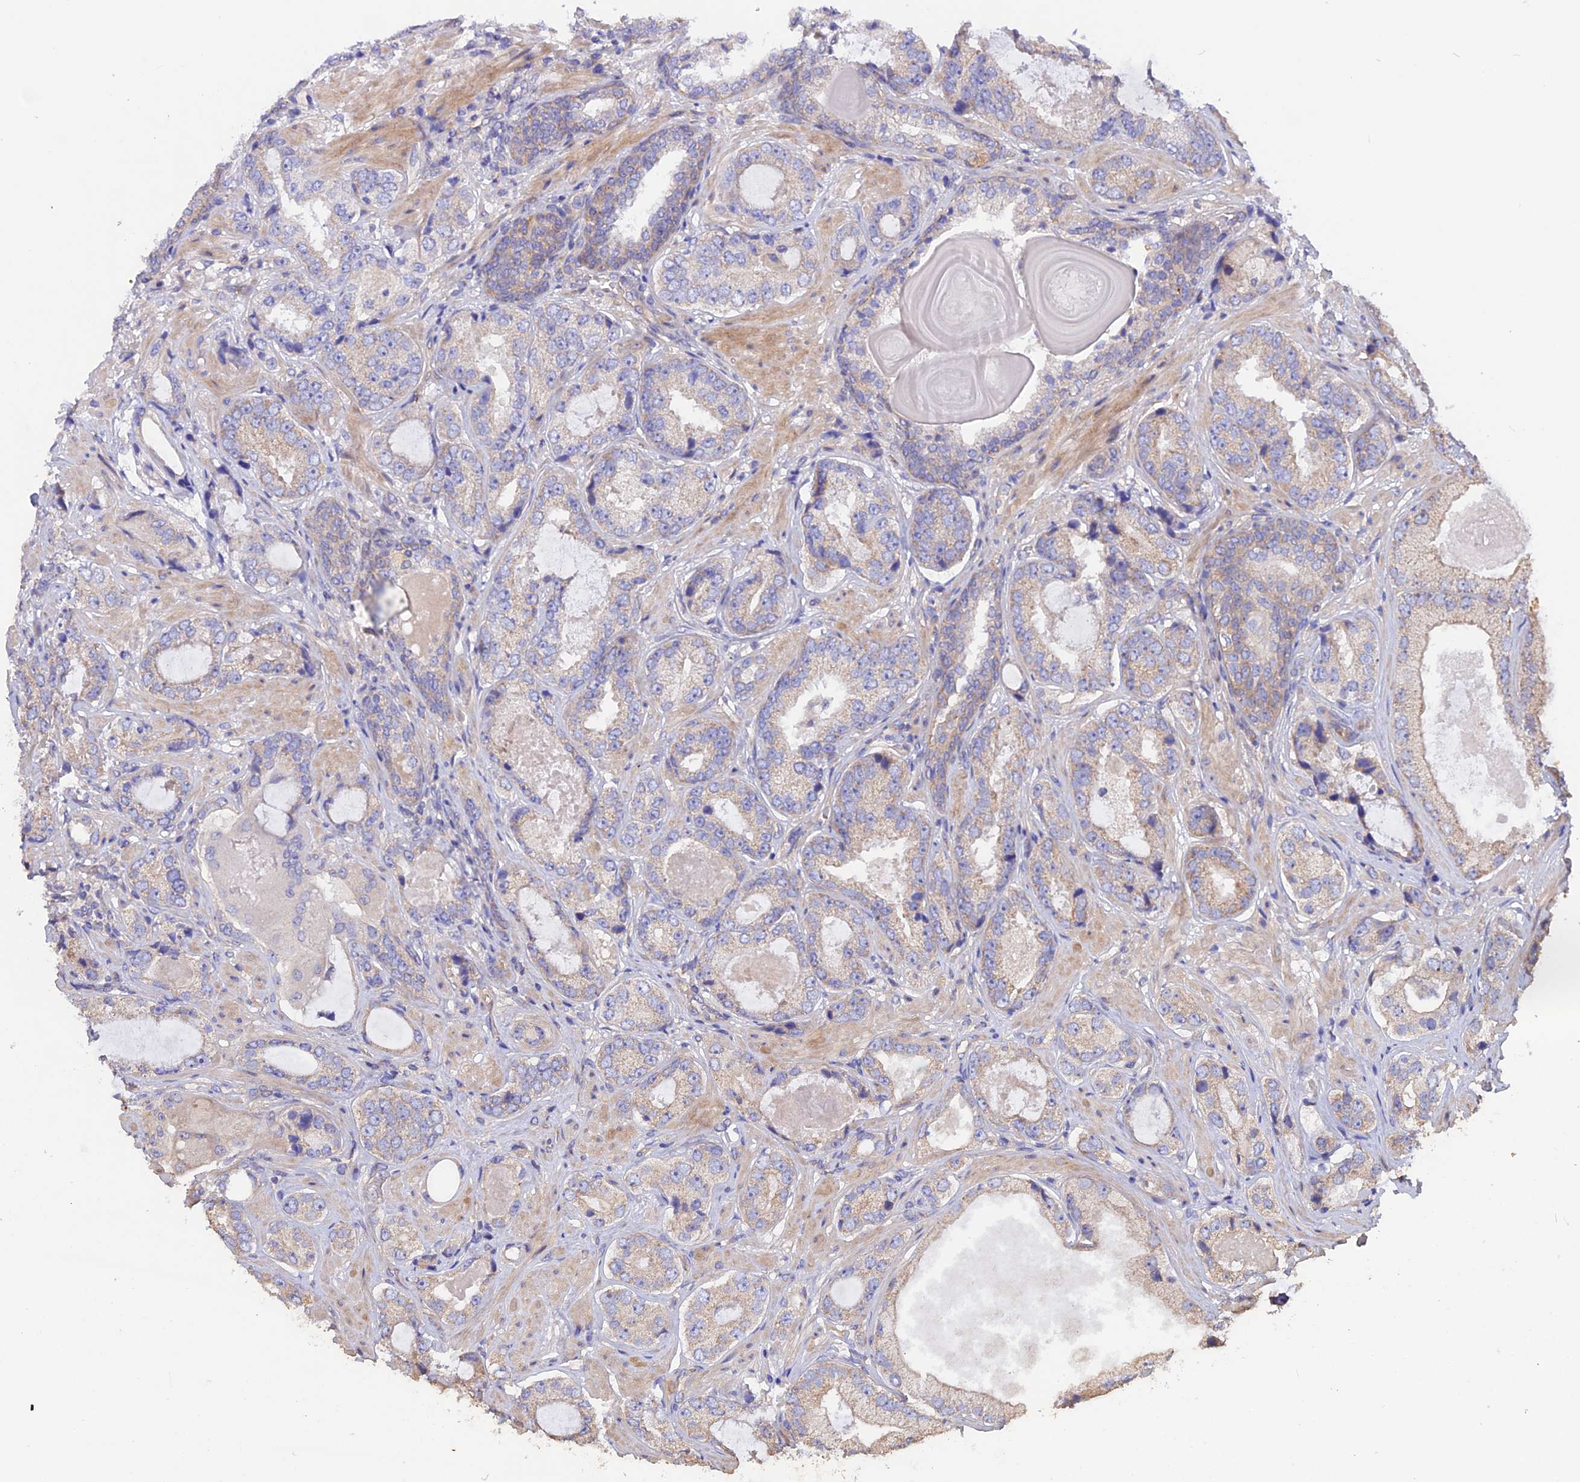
{"staining": {"intensity": "weak", "quantity": "25%-75%", "location": "cytoplasmic/membranous"}, "tissue": "prostate cancer", "cell_type": "Tumor cells", "image_type": "cancer", "snomed": [{"axis": "morphology", "description": "Adenocarcinoma, High grade"}, {"axis": "topography", "description": "Prostate"}], "caption": "The image displays a brown stain indicating the presence of a protein in the cytoplasmic/membranous of tumor cells in prostate cancer. The staining was performed using DAB to visualize the protein expression in brown, while the nuclei were stained in blue with hematoxylin (Magnification: 20x).", "gene": "HYCC1", "patient": {"sex": "male", "age": 59}}